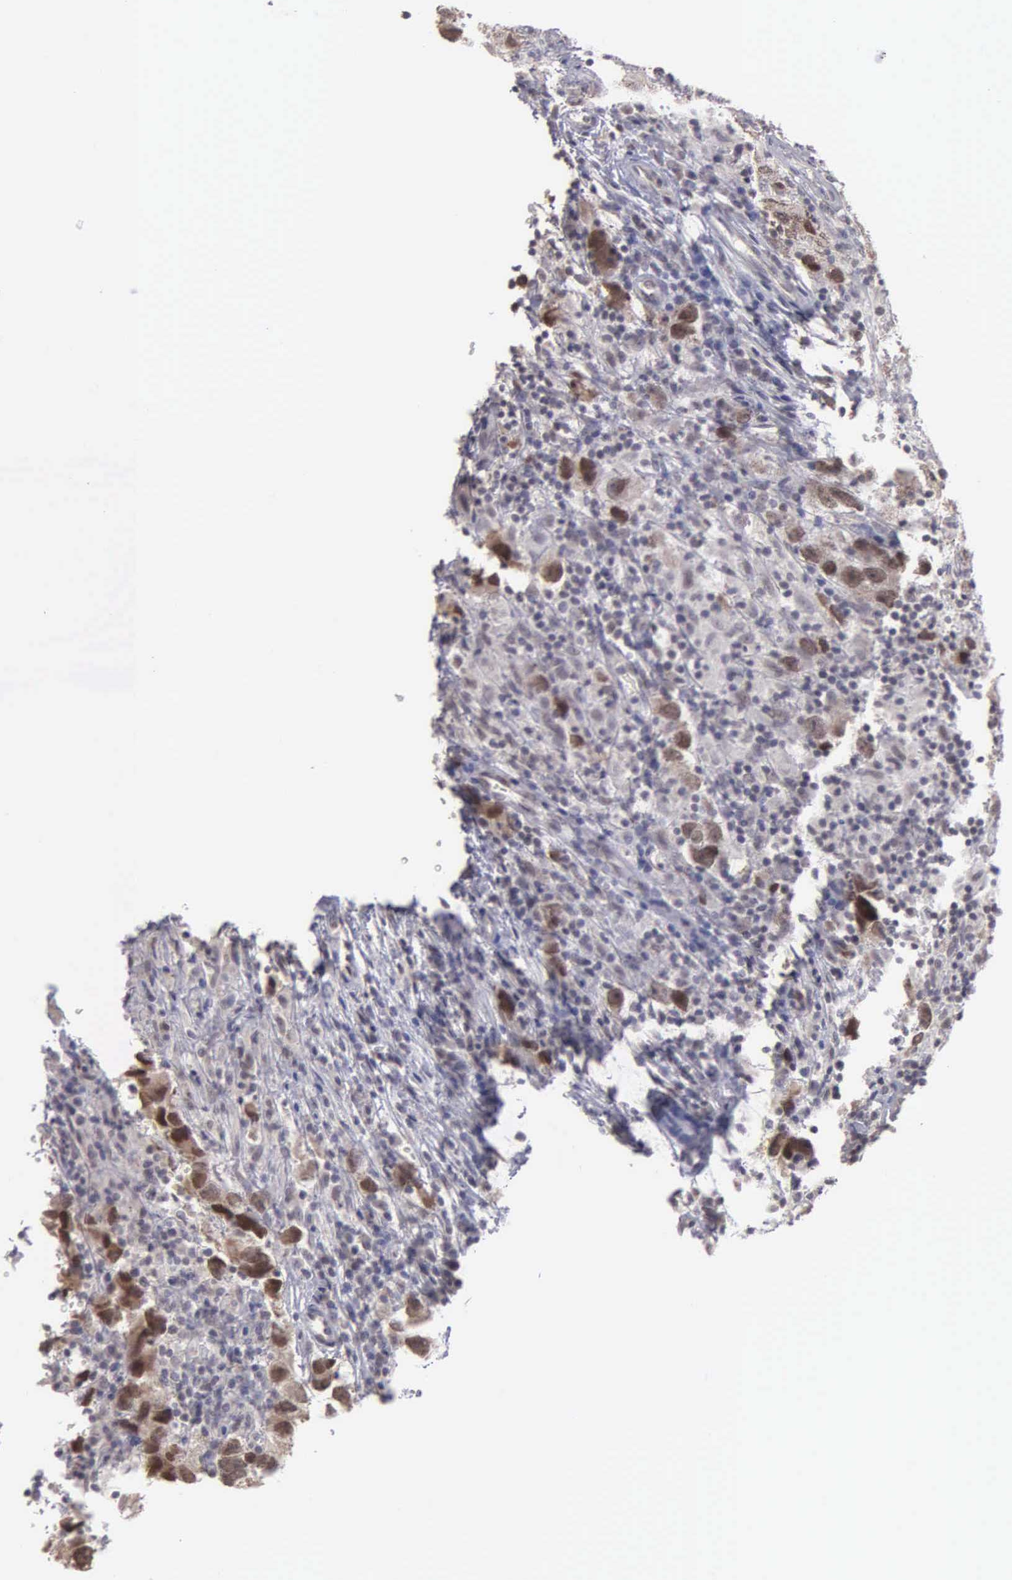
{"staining": {"intensity": "moderate", "quantity": "25%-75%", "location": "cytoplasmic/membranous,nuclear"}, "tissue": "testis cancer", "cell_type": "Tumor cells", "image_type": "cancer", "snomed": [{"axis": "morphology", "description": "Carcinoma, Embryonal, NOS"}, {"axis": "topography", "description": "Testis"}], "caption": "Protein analysis of testis cancer tissue demonstrates moderate cytoplasmic/membranous and nuclear staining in approximately 25%-75% of tumor cells. (Stains: DAB (3,3'-diaminobenzidine) in brown, nuclei in blue, Microscopy: brightfield microscopy at high magnification).", "gene": "BRD1", "patient": {"sex": "male", "age": 21}}